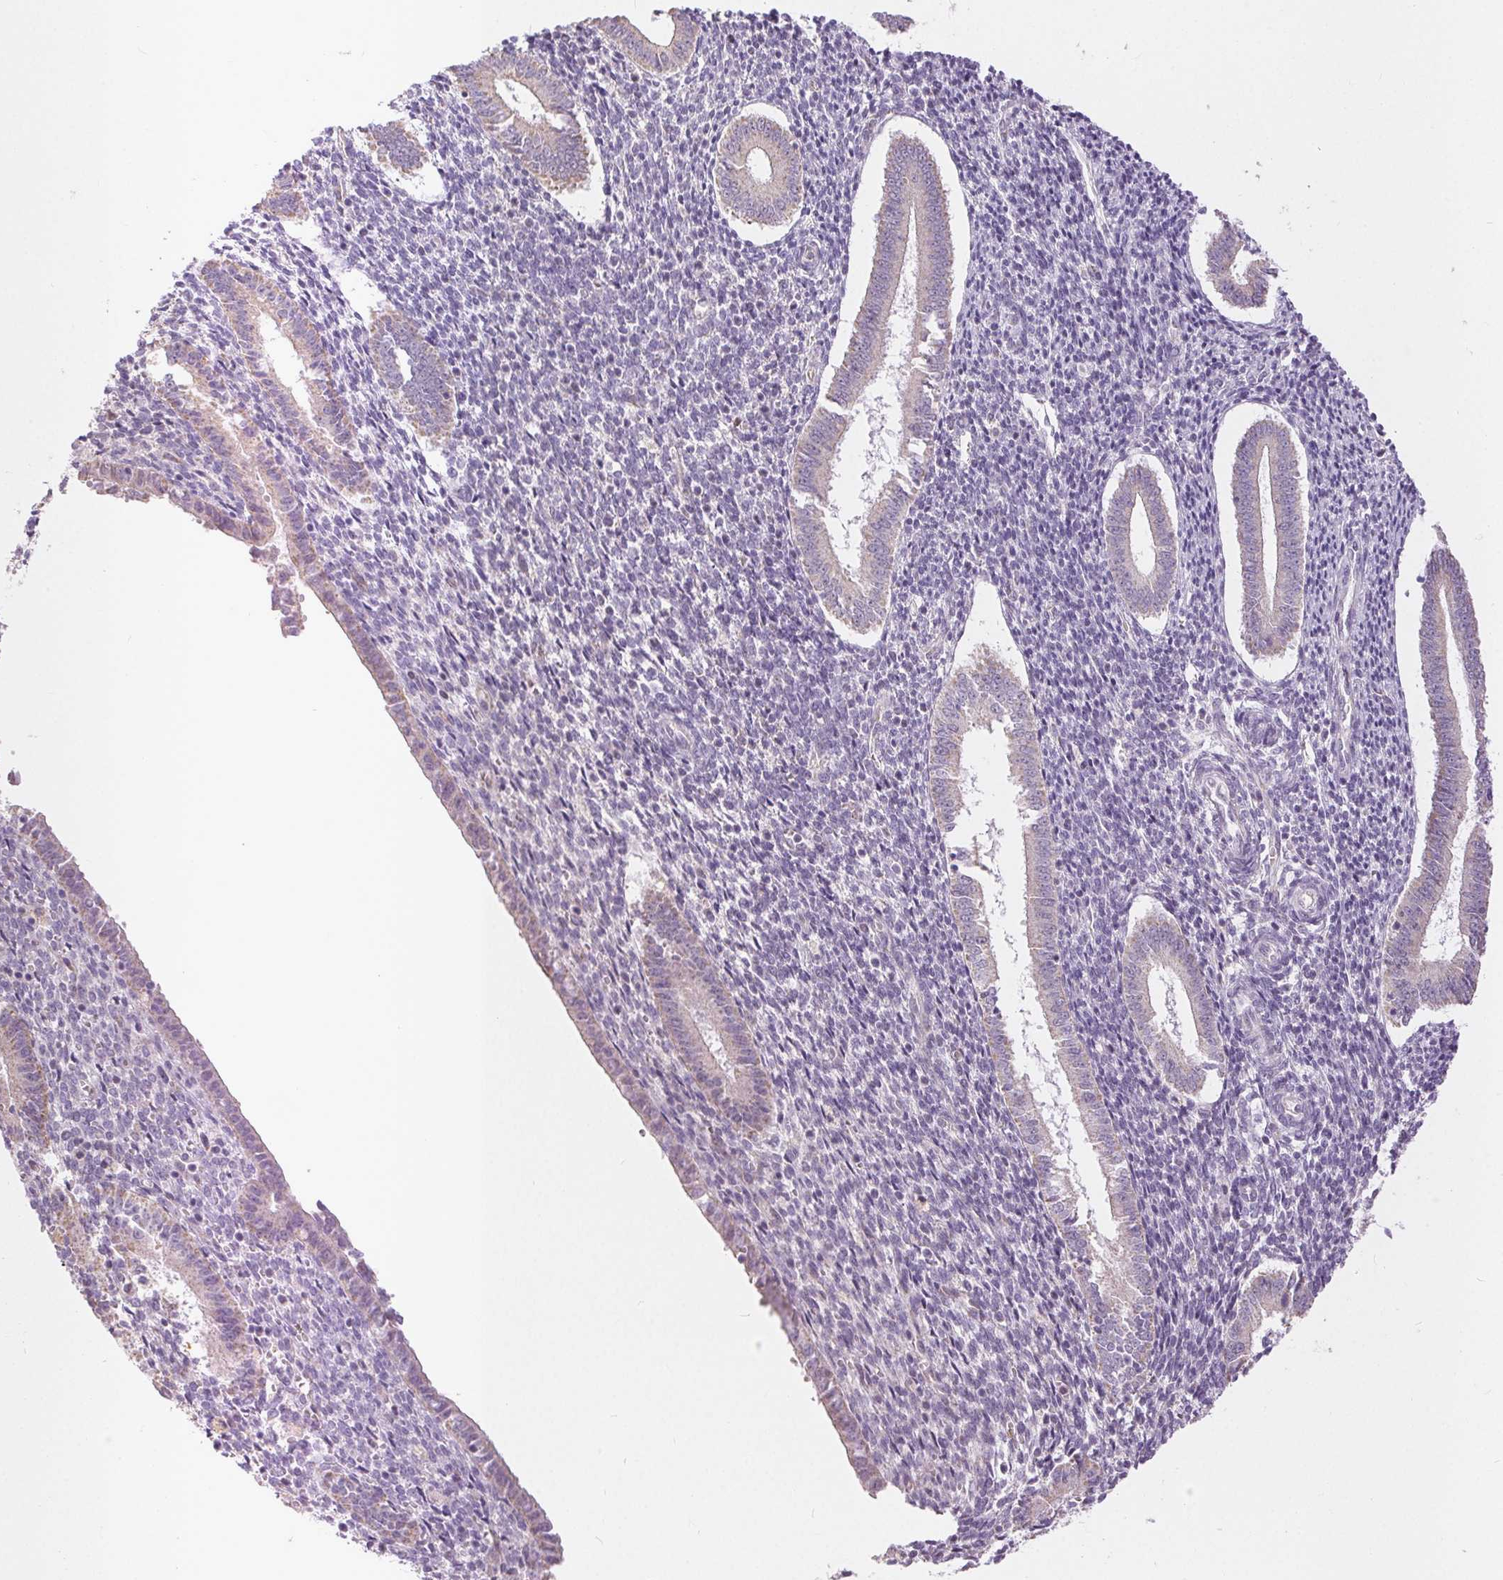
{"staining": {"intensity": "negative", "quantity": "none", "location": "none"}, "tissue": "endometrium", "cell_type": "Cells in endometrial stroma", "image_type": "normal", "snomed": [{"axis": "morphology", "description": "Normal tissue, NOS"}, {"axis": "topography", "description": "Endometrium"}], "caption": "Cells in endometrial stroma show no significant protein positivity in benign endometrium. (DAB (3,3'-diaminobenzidine) IHC with hematoxylin counter stain).", "gene": "POU2F2", "patient": {"sex": "female", "age": 25}}